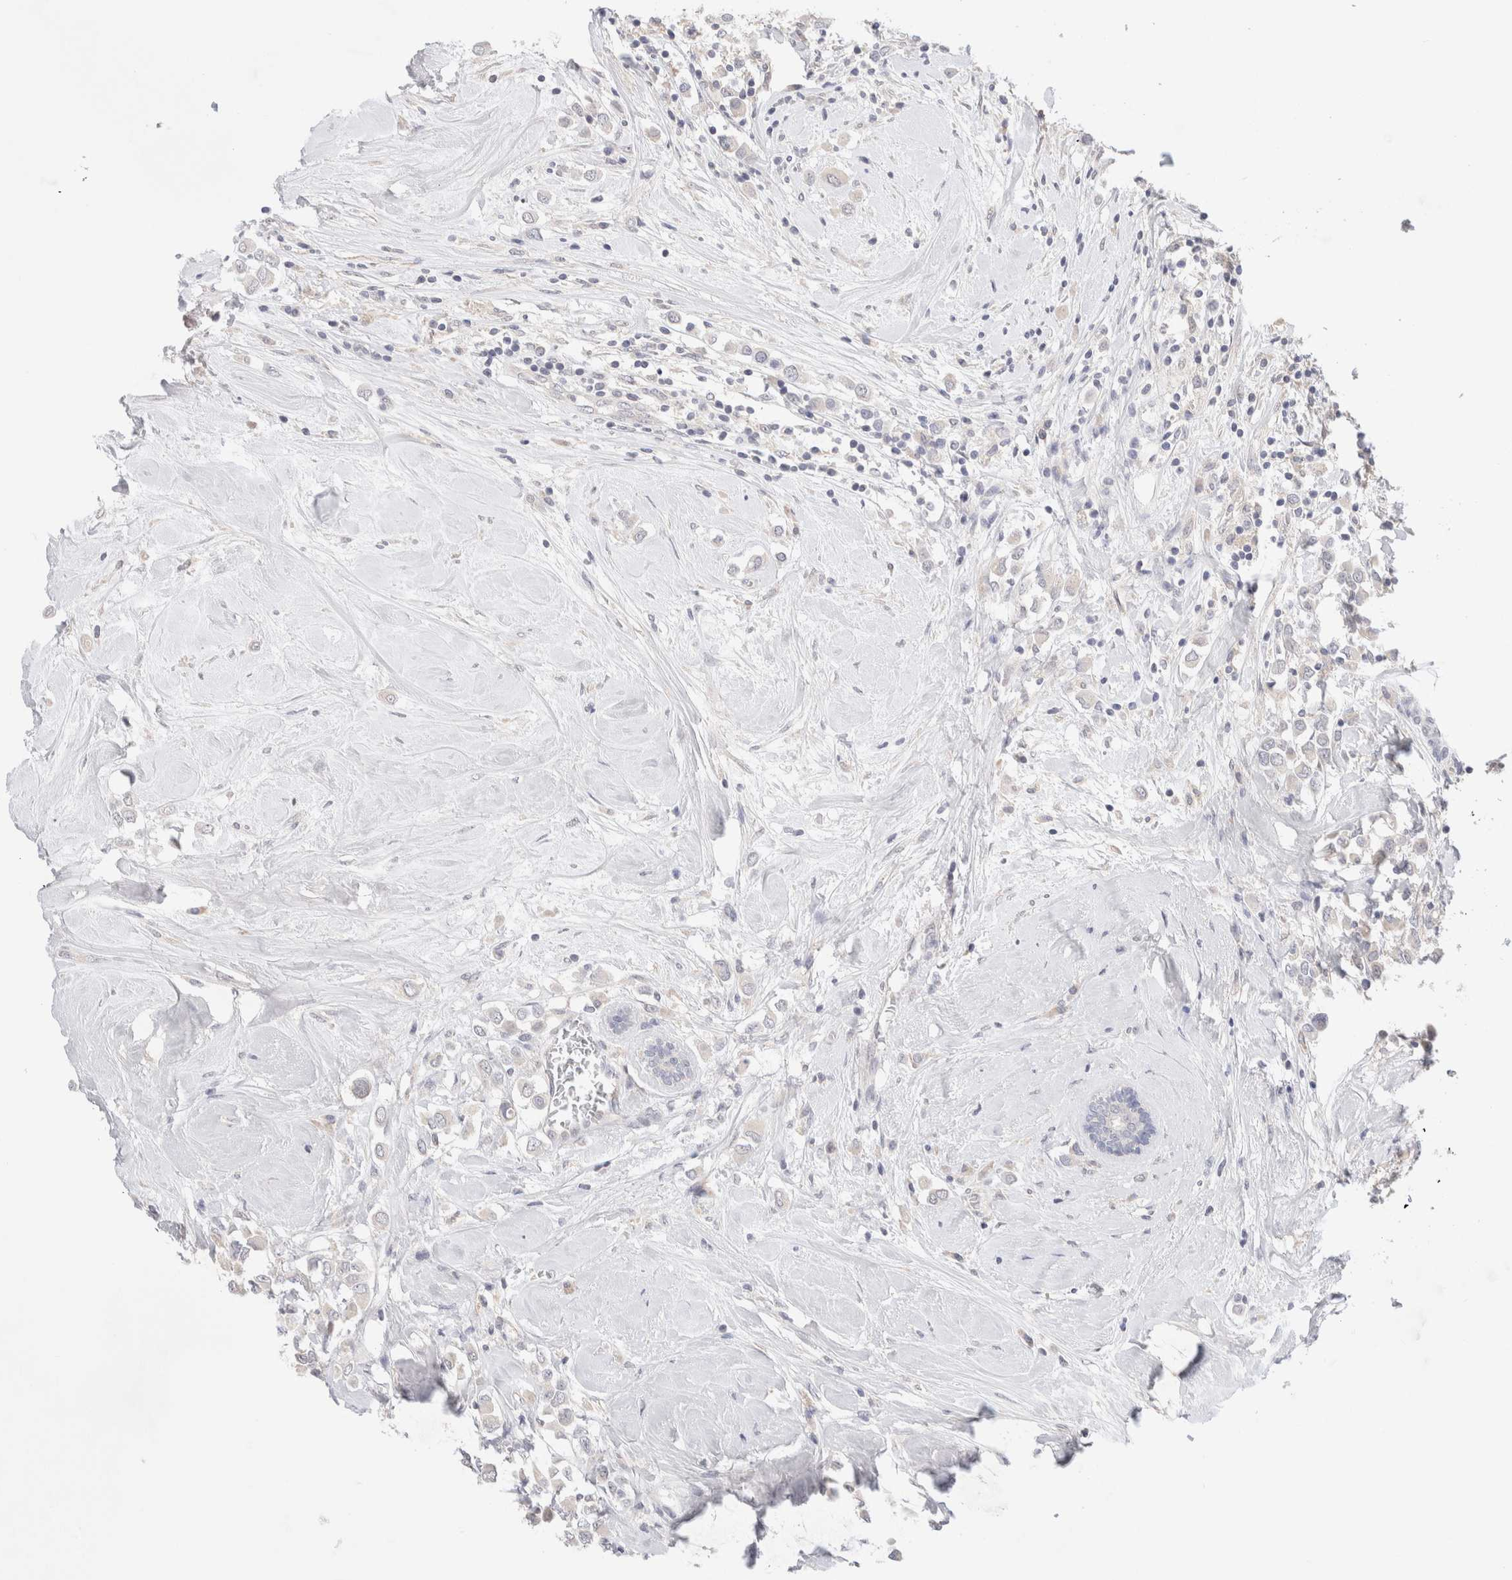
{"staining": {"intensity": "negative", "quantity": "none", "location": "none"}, "tissue": "breast cancer", "cell_type": "Tumor cells", "image_type": "cancer", "snomed": [{"axis": "morphology", "description": "Duct carcinoma"}, {"axis": "topography", "description": "Breast"}], "caption": "This is an IHC image of breast infiltrating ductal carcinoma. There is no expression in tumor cells.", "gene": "SPATA20", "patient": {"sex": "female", "age": 61}}